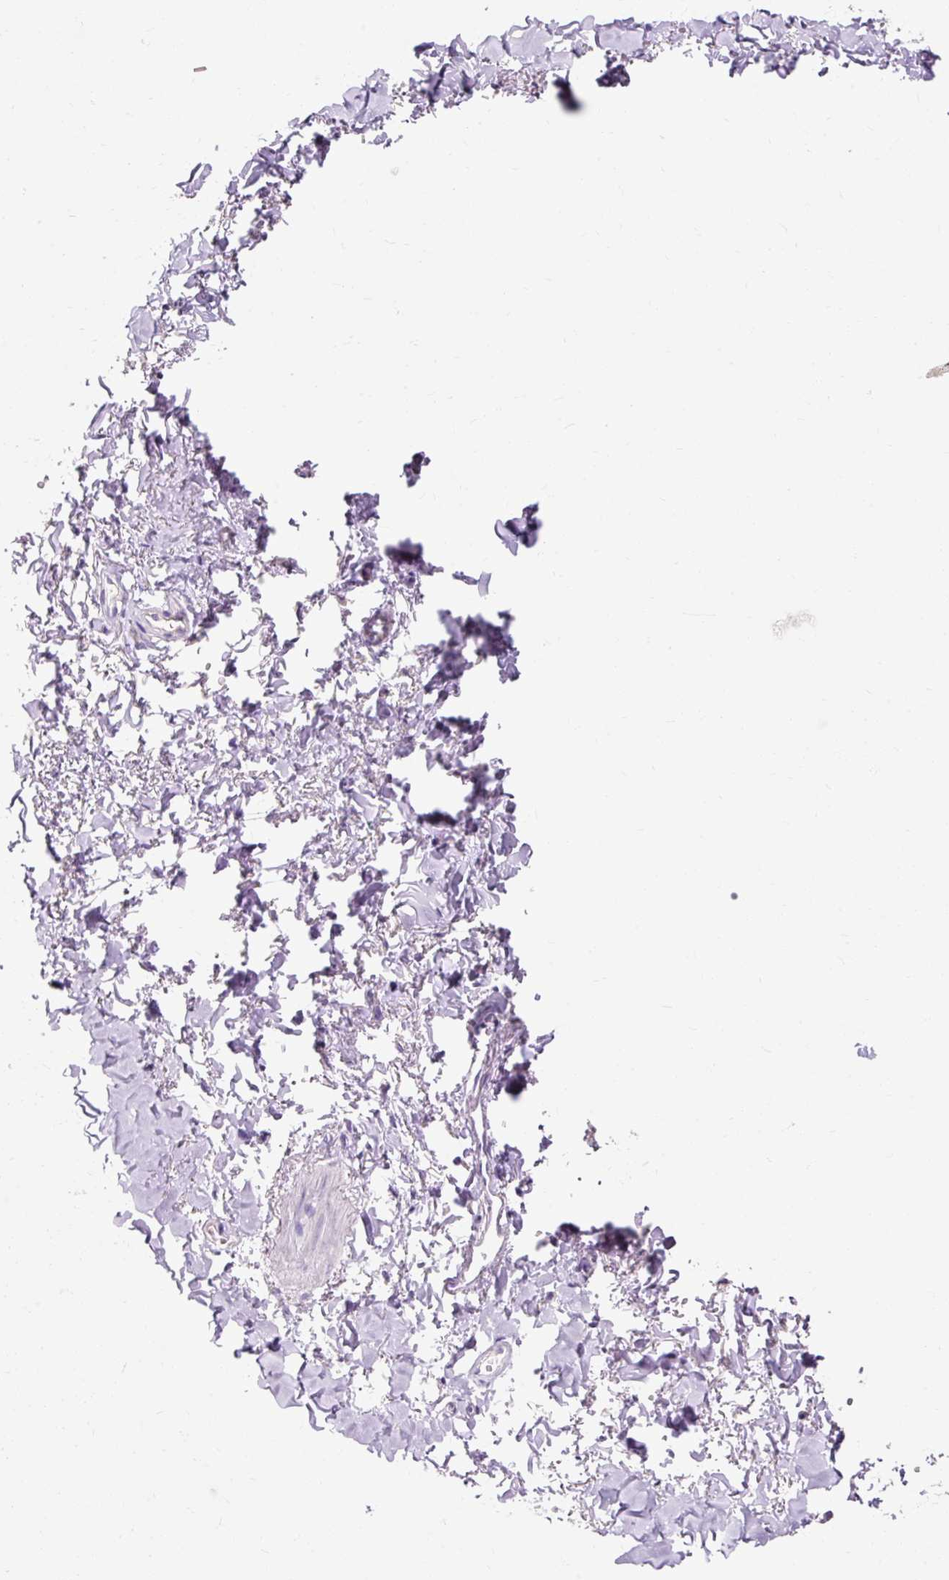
{"staining": {"intensity": "negative", "quantity": "none", "location": "none"}, "tissue": "adipose tissue", "cell_type": "Adipocytes", "image_type": "normal", "snomed": [{"axis": "morphology", "description": "Normal tissue, NOS"}, {"axis": "topography", "description": "Vulva"}, {"axis": "topography", "description": "Vagina"}, {"axis": "topography", "description": "Peripheral nerve tissue"}], "caption": "Immunohistochemical staining of normal adipose tissue displays no significant positivity in adipocytes.", "gene": "CLDN25", "patient": {"sex": "female", "age": 66}}